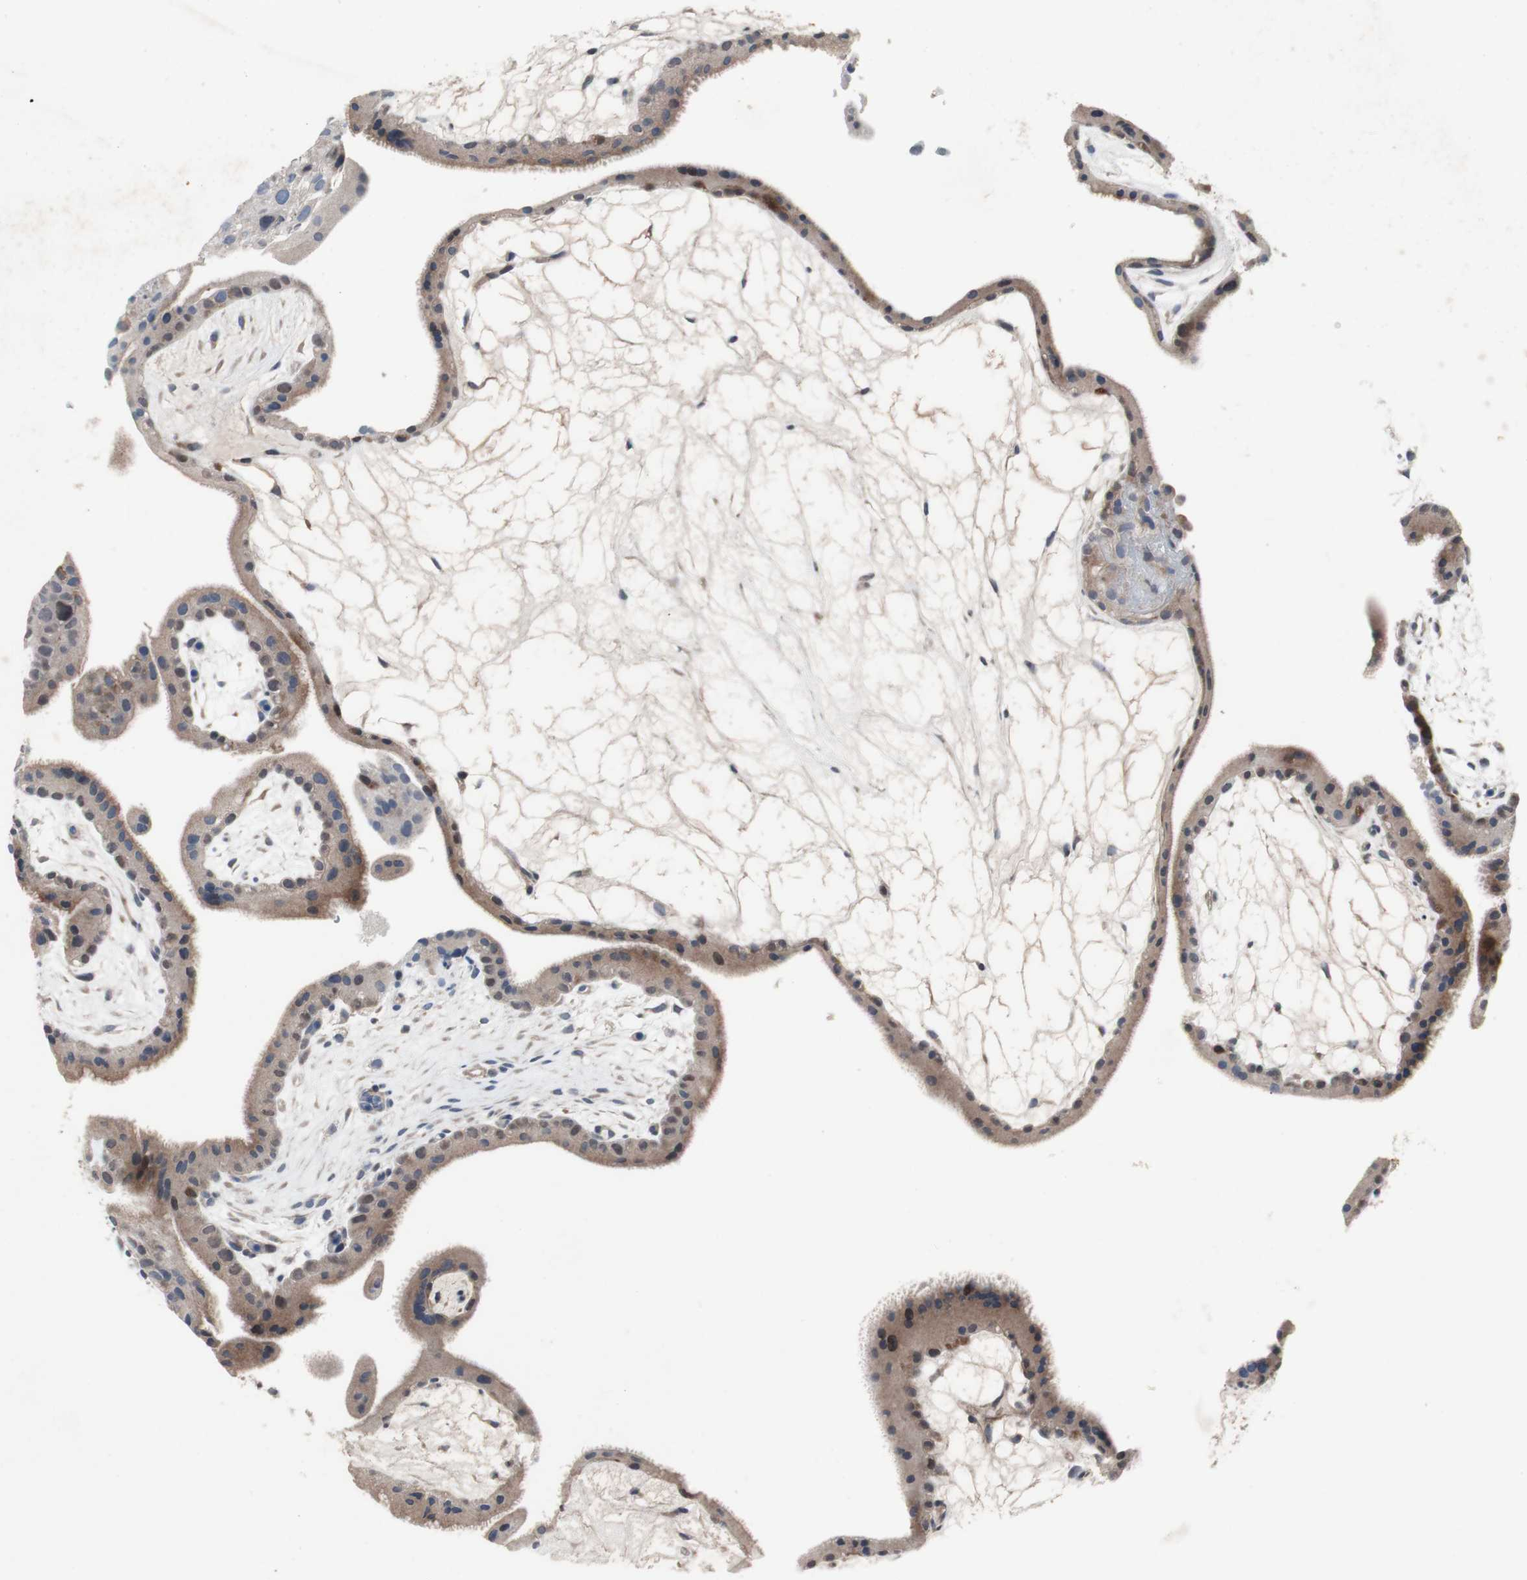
{"staining": {"intensity": "weak", "quantity": "<25%", "location": "cytoplasmic/membranous"}, "tissue": "placenta", "cell_type": "Decidual cells", "image_type": "normal", "snomed": [{"axis": "morphology", "description": "Normal tissue, NOS"}, {"axis": "topography", "description": "Placenta"}], "caption": "Protein analysis of normal placenta reveals no significant staining in decidual cells. Brightfield microscopy of immunohistochemistry (IHC) stained with DAB (3,3'-diaminobenzidine) (brown) and hematoxylin (blue), captured at high magnification.", "gene": "MUTYH", "patient": {"sex": "female", "age": 19}}